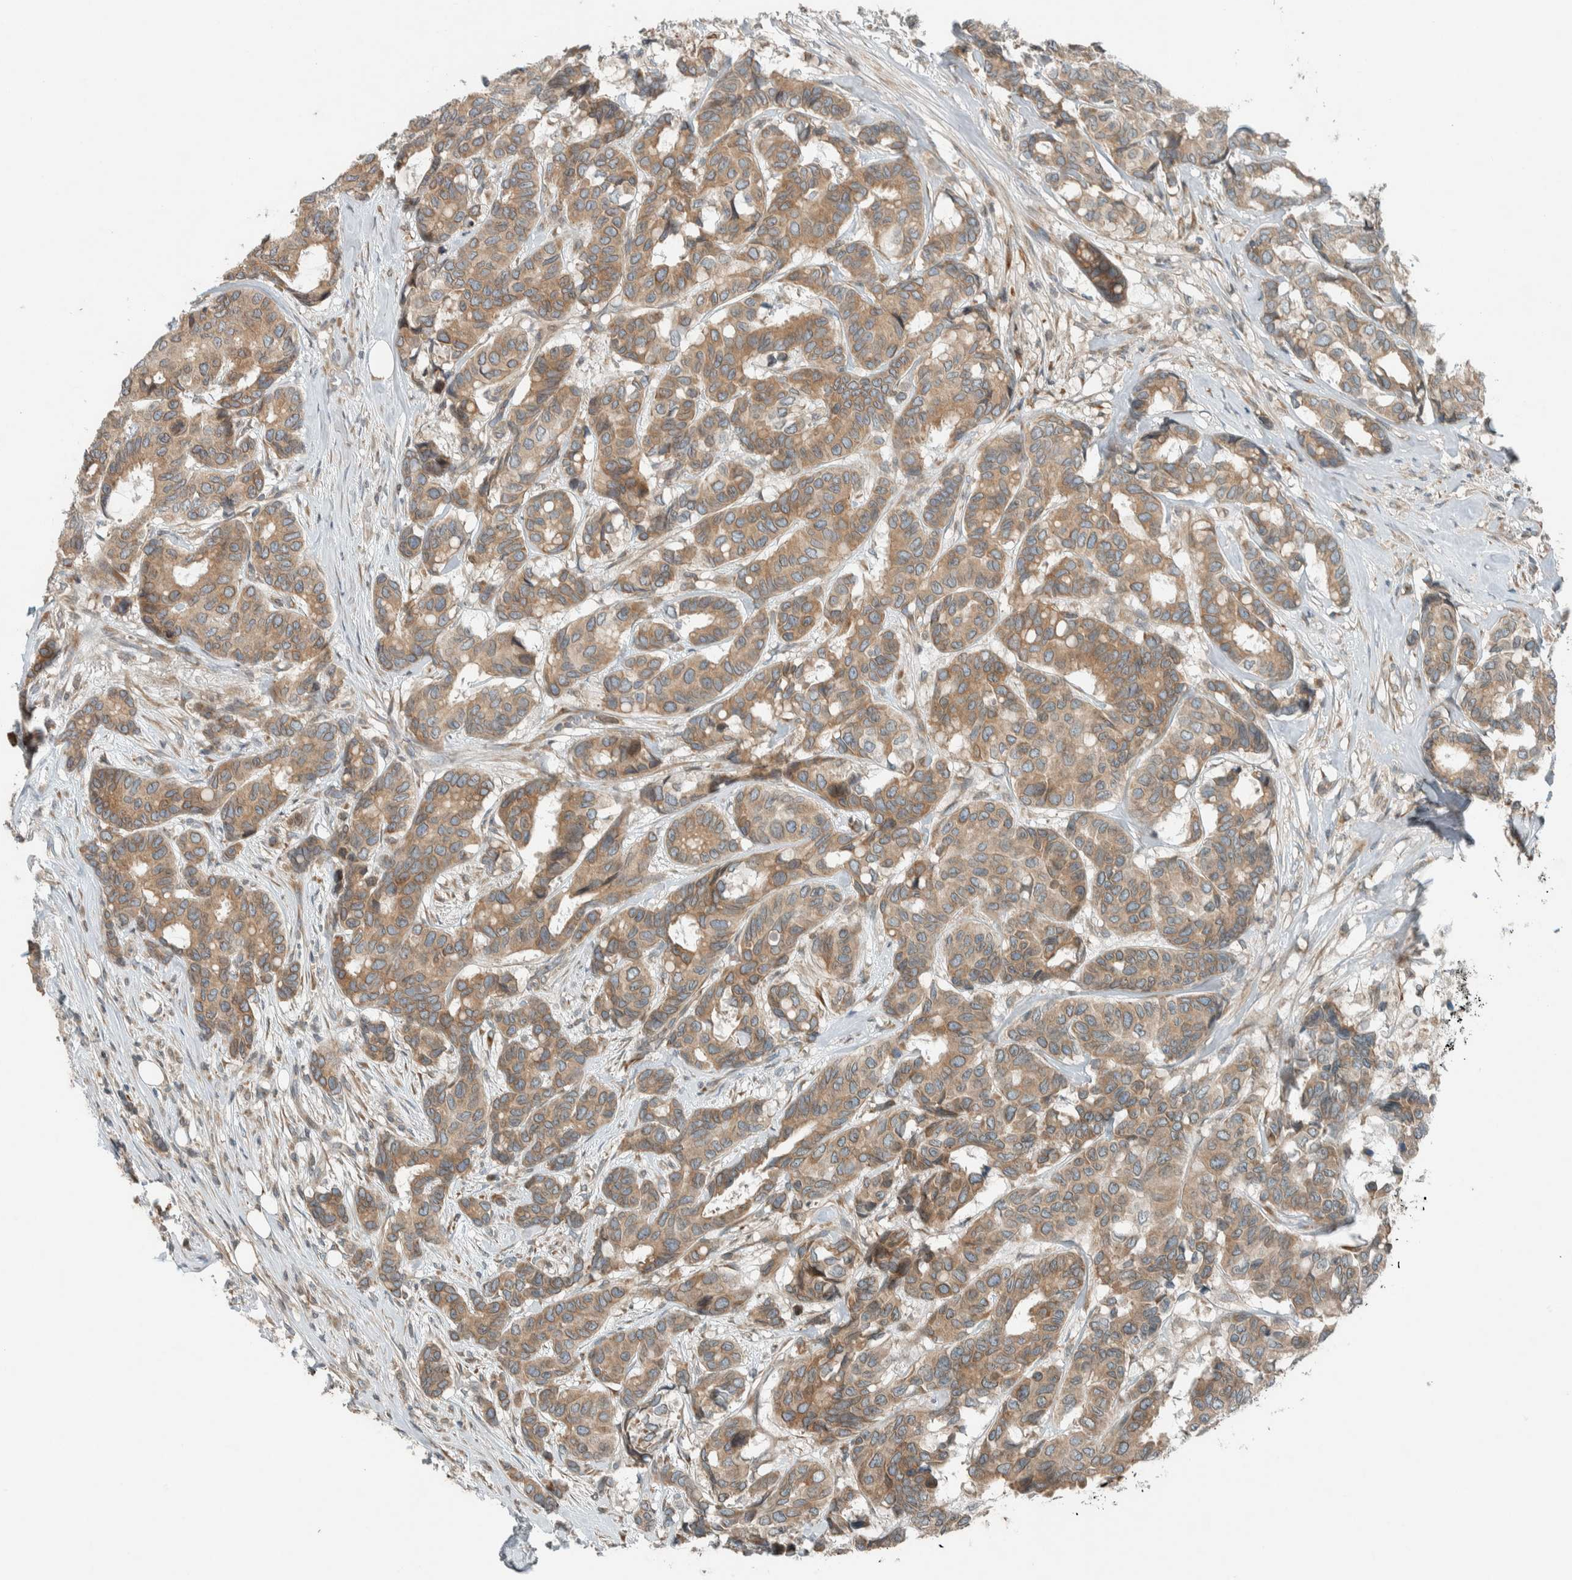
{"staining": {"intensity": "moderate", "quantity": ">75%", "location": "cytoplasmic/membranous"}, "tissue": "breast cancer", "cell_type": "Tumor cells", "image_type": "cancer", "snomed": [{"axis": "morphology", "description": "Duct carcinoma"}, {"axis": "topography", "description": "Breast"}], "caption": "A histopathology image of human invasive ductal carcinoma (breast) stained for a protein exhibits moderate cytoplasmic/membranous brown staining in tumor cells.", "gene": "SEL1L", "patient": {"sex": "female", "age": 87}}